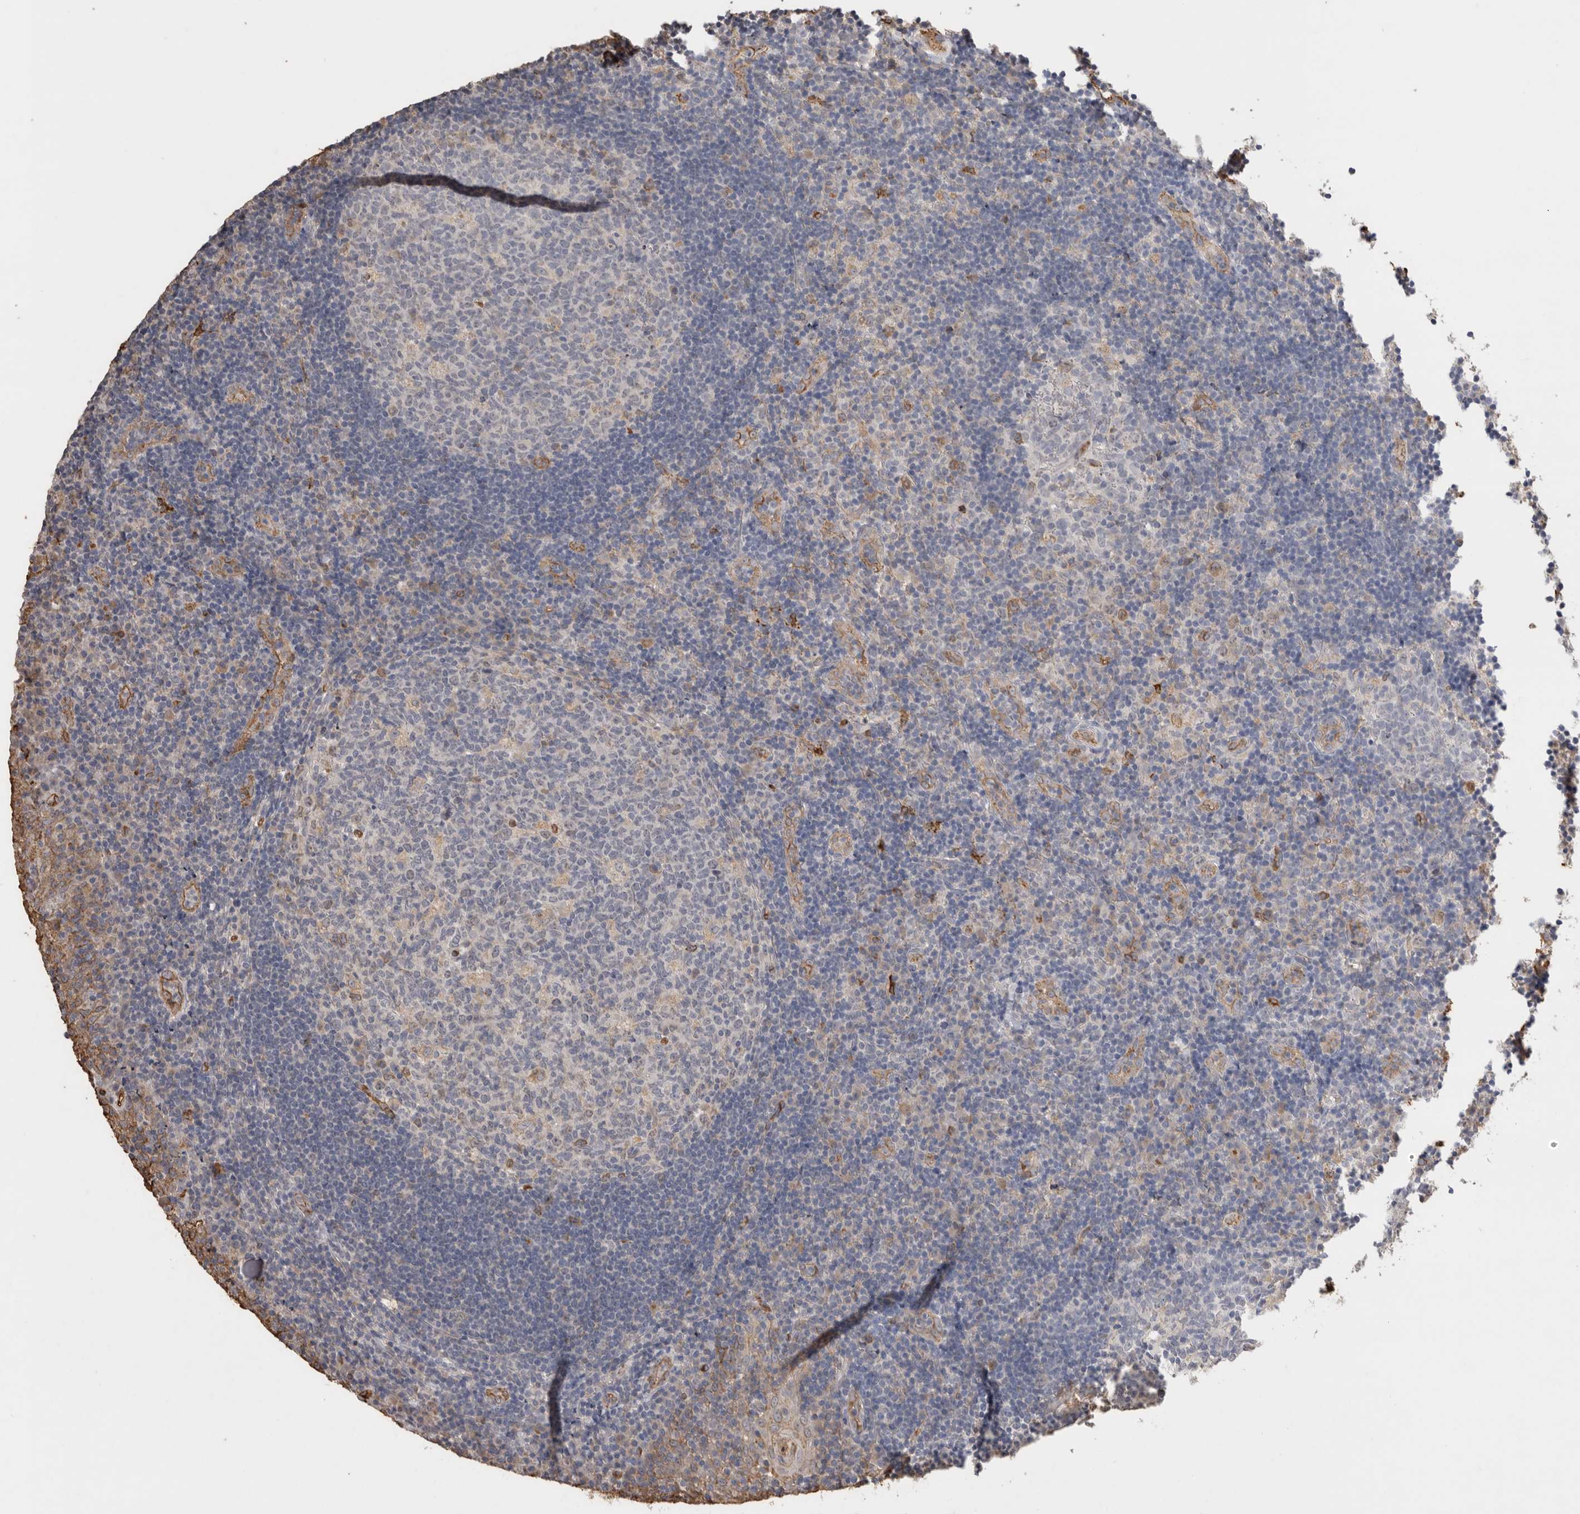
{"staining": {"intensity": "negative", "quantity": "none", "location": "none"}, "tissue": "tonsil", "cell_type": "Germinal center cells", "image_type": "normal", "snomed": [{"axis": "morphology", "description": "Normal tissue, NOS"}, {"axis": "topography", "description": "Tonsil"}], "caption": "Photomicrograph shows no significant protein staining in germinal center cells of normal tonsil.", "gene": "IL27", "patient": {"sex": "female", "age": 40}}